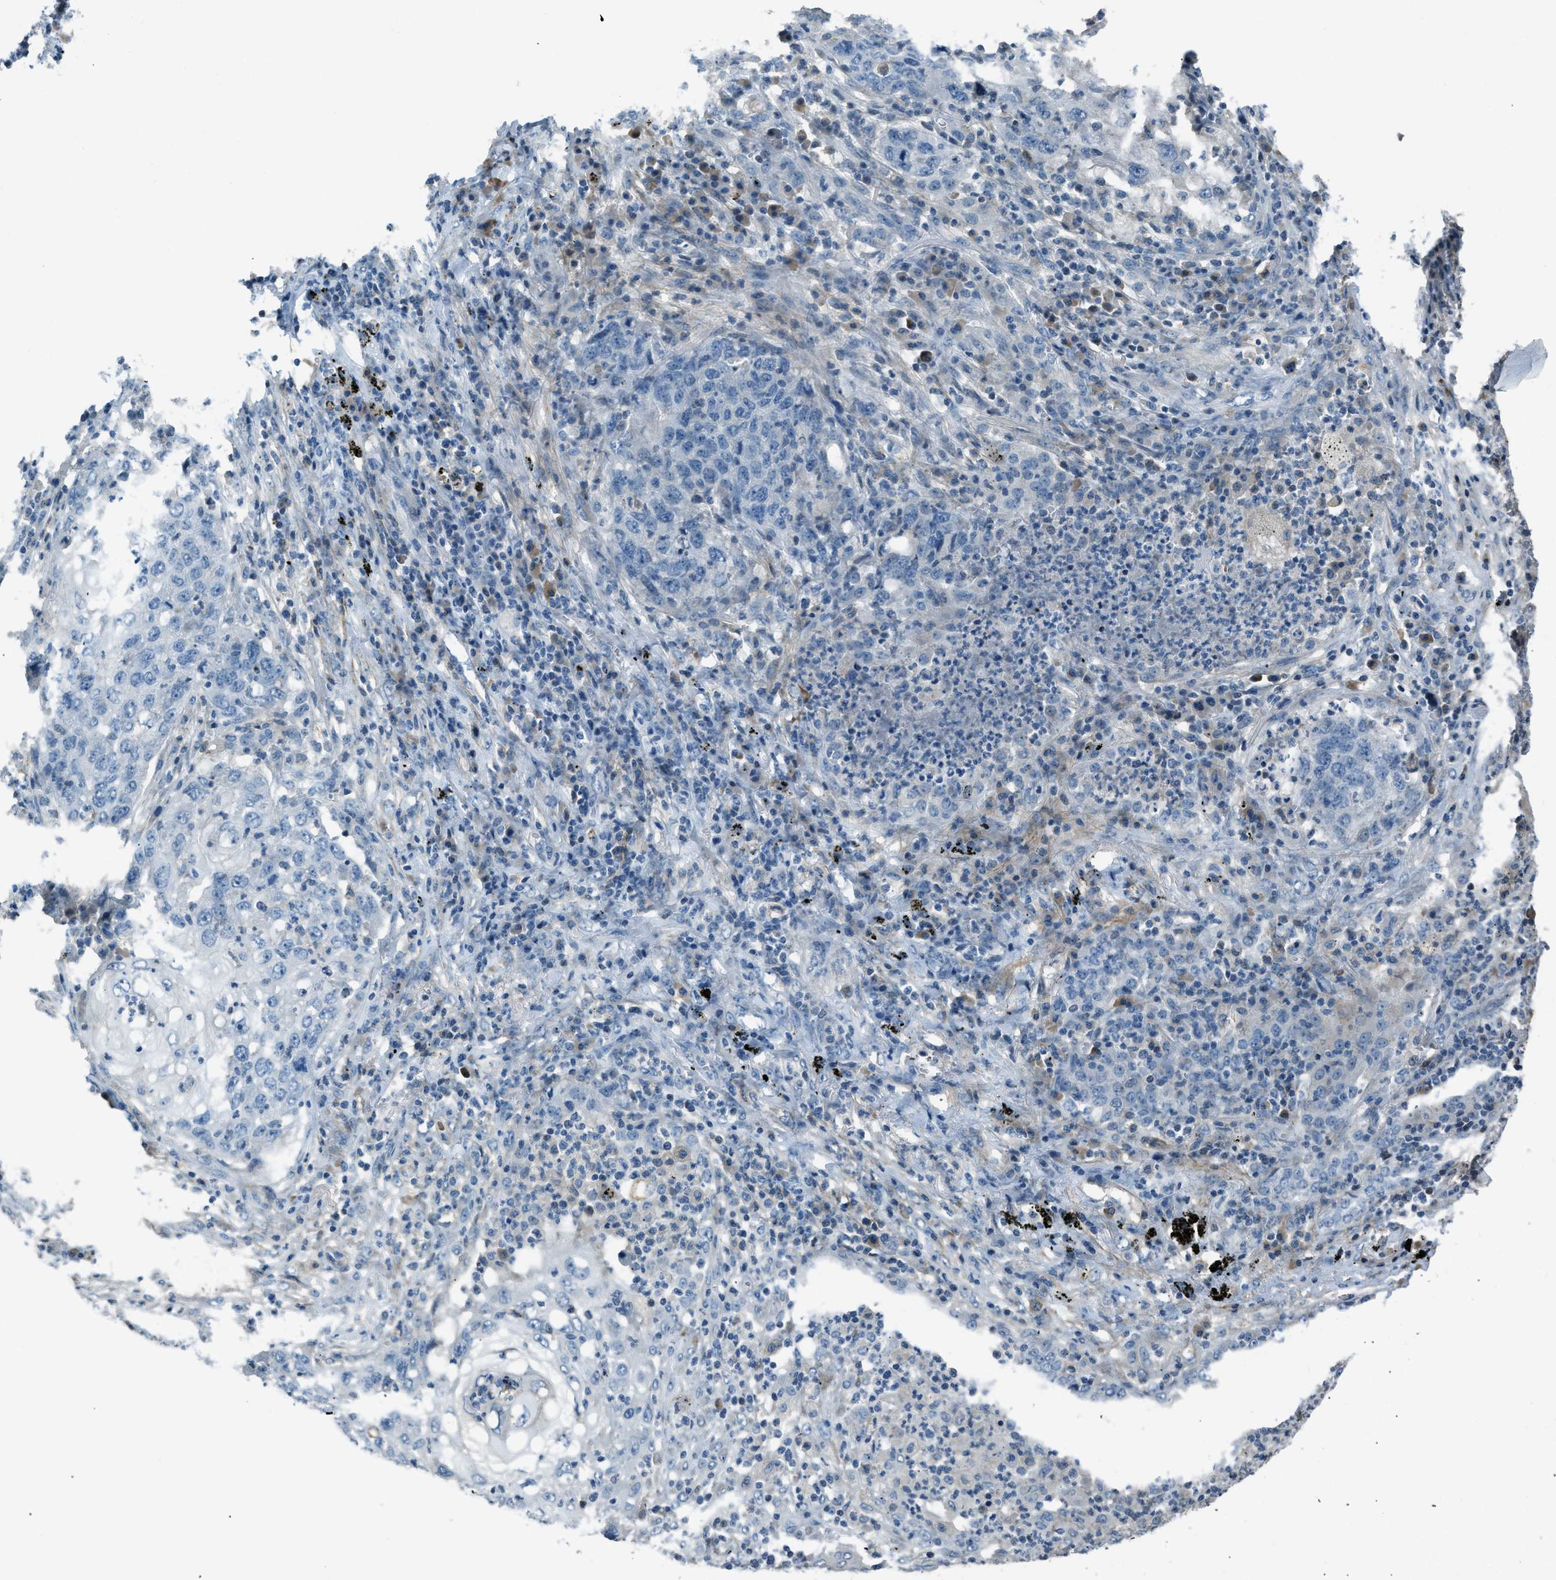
{"staining": {"intensity": "negative", "quantity": "none", "location": "none"}, "tissue": "lung cancer", "cell_type": "Tumor cells", "image_type": "cancer", "snomed": [{"axis": "morphology", "description": "Squamous cell carcinoma, NOS"}, {"axis": "topography", "description": "Lung"}], "caption": "Tumor cells are negative for protein expression in human squamous cell carcinoma (lung).", "gene": "FBLN2", "patient": {"sex": "female", "age": 63}}